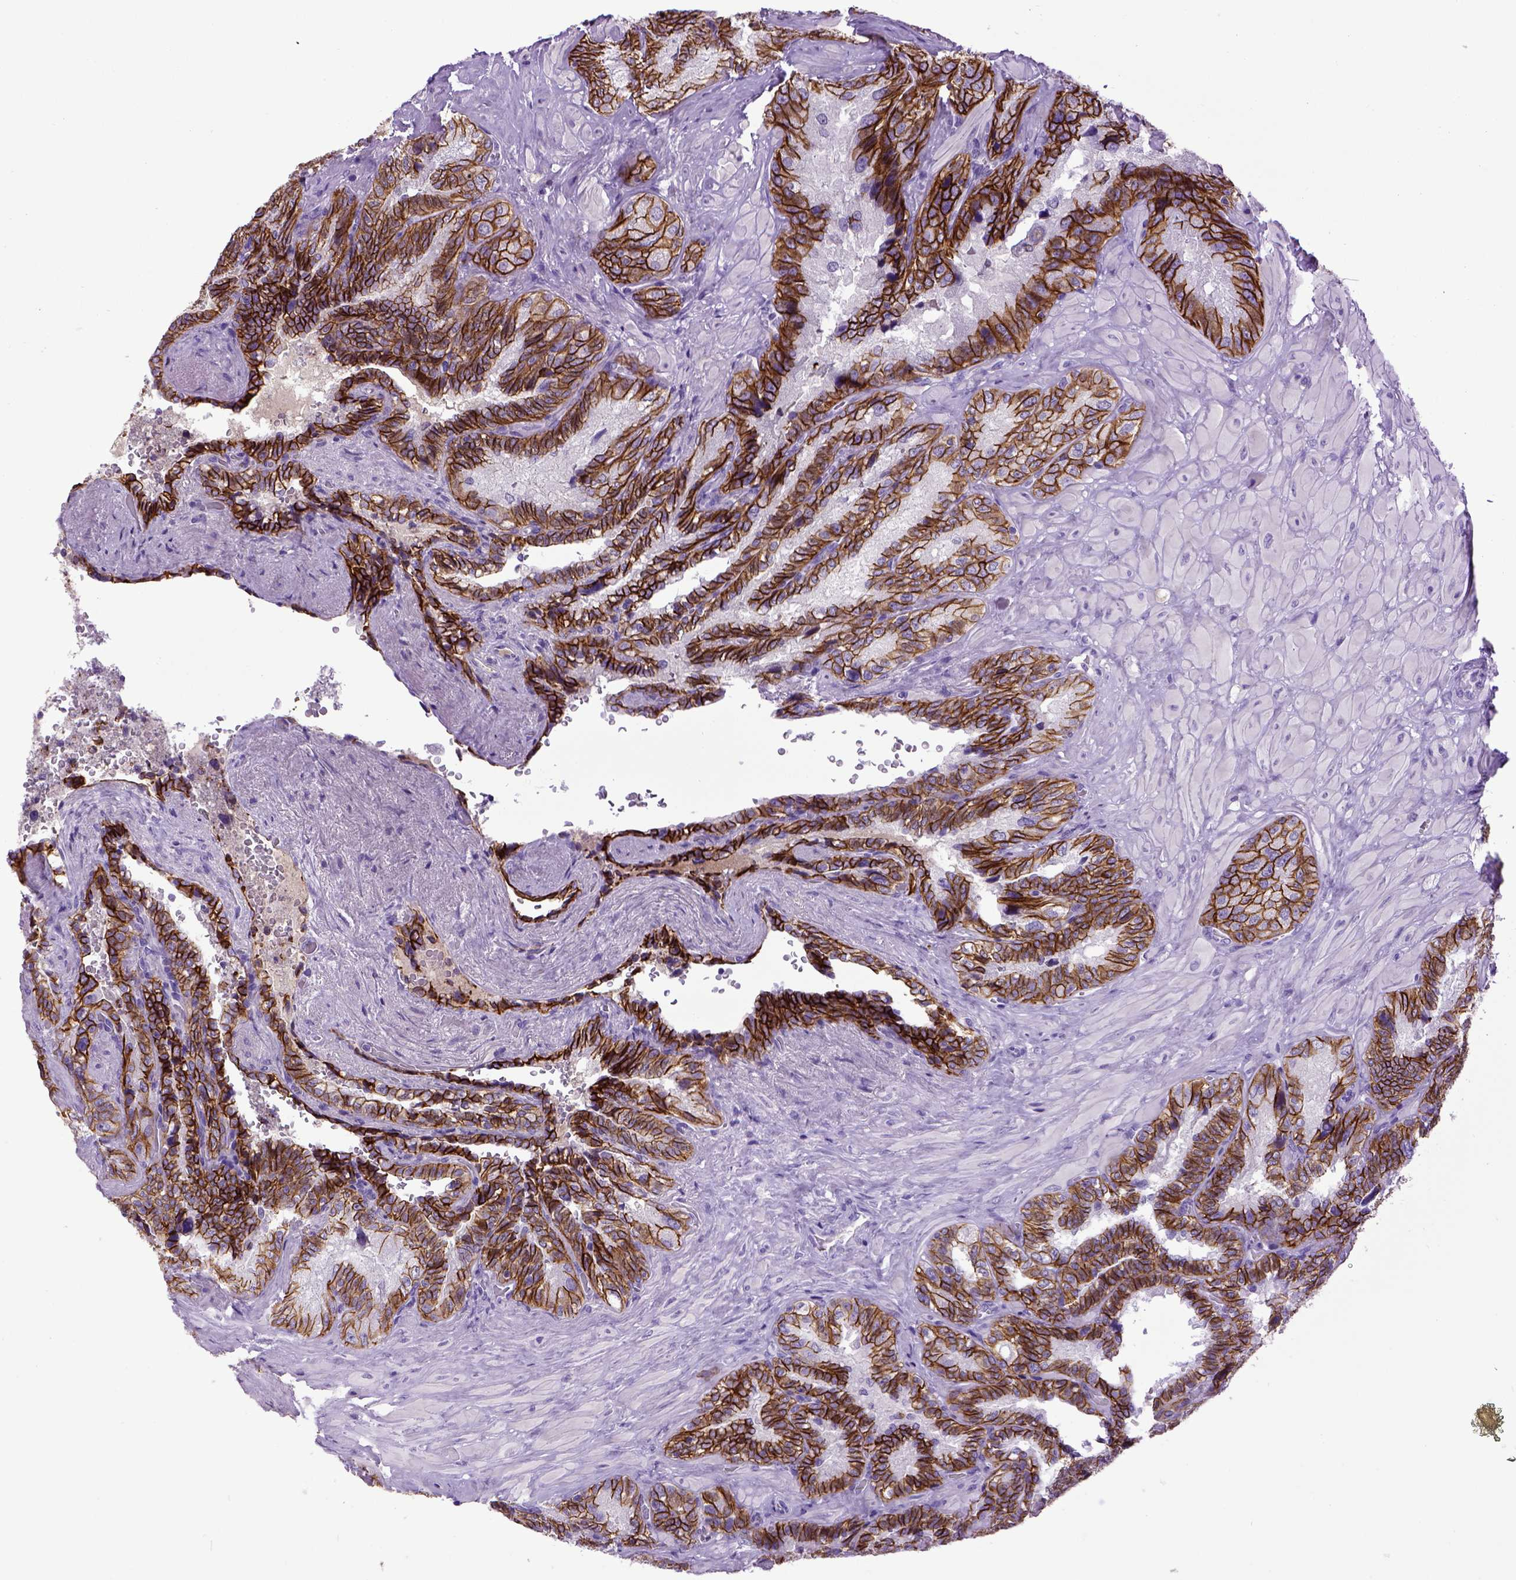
{"staining": {"intensity": "strong", "quantity": ">75%", "location": "cytoplasmic/membranous"}, "tissue": "seminal vesicle", "cell_type": "Glandular cells", "image_type": "normal", "snomed": [{"axis": "morphology", "description": "Normal tissue, NOS"}, {"axis": "topography", "description": "Seminal veicle"}], "caption": "A photomicrograph of human seminal vesicle stained for a protein demonstrates strong cytoplasmic/membranous brown staining in glandular cells.", "gene": "CDH1", "patient": {"sex": "male", "age": 69}}